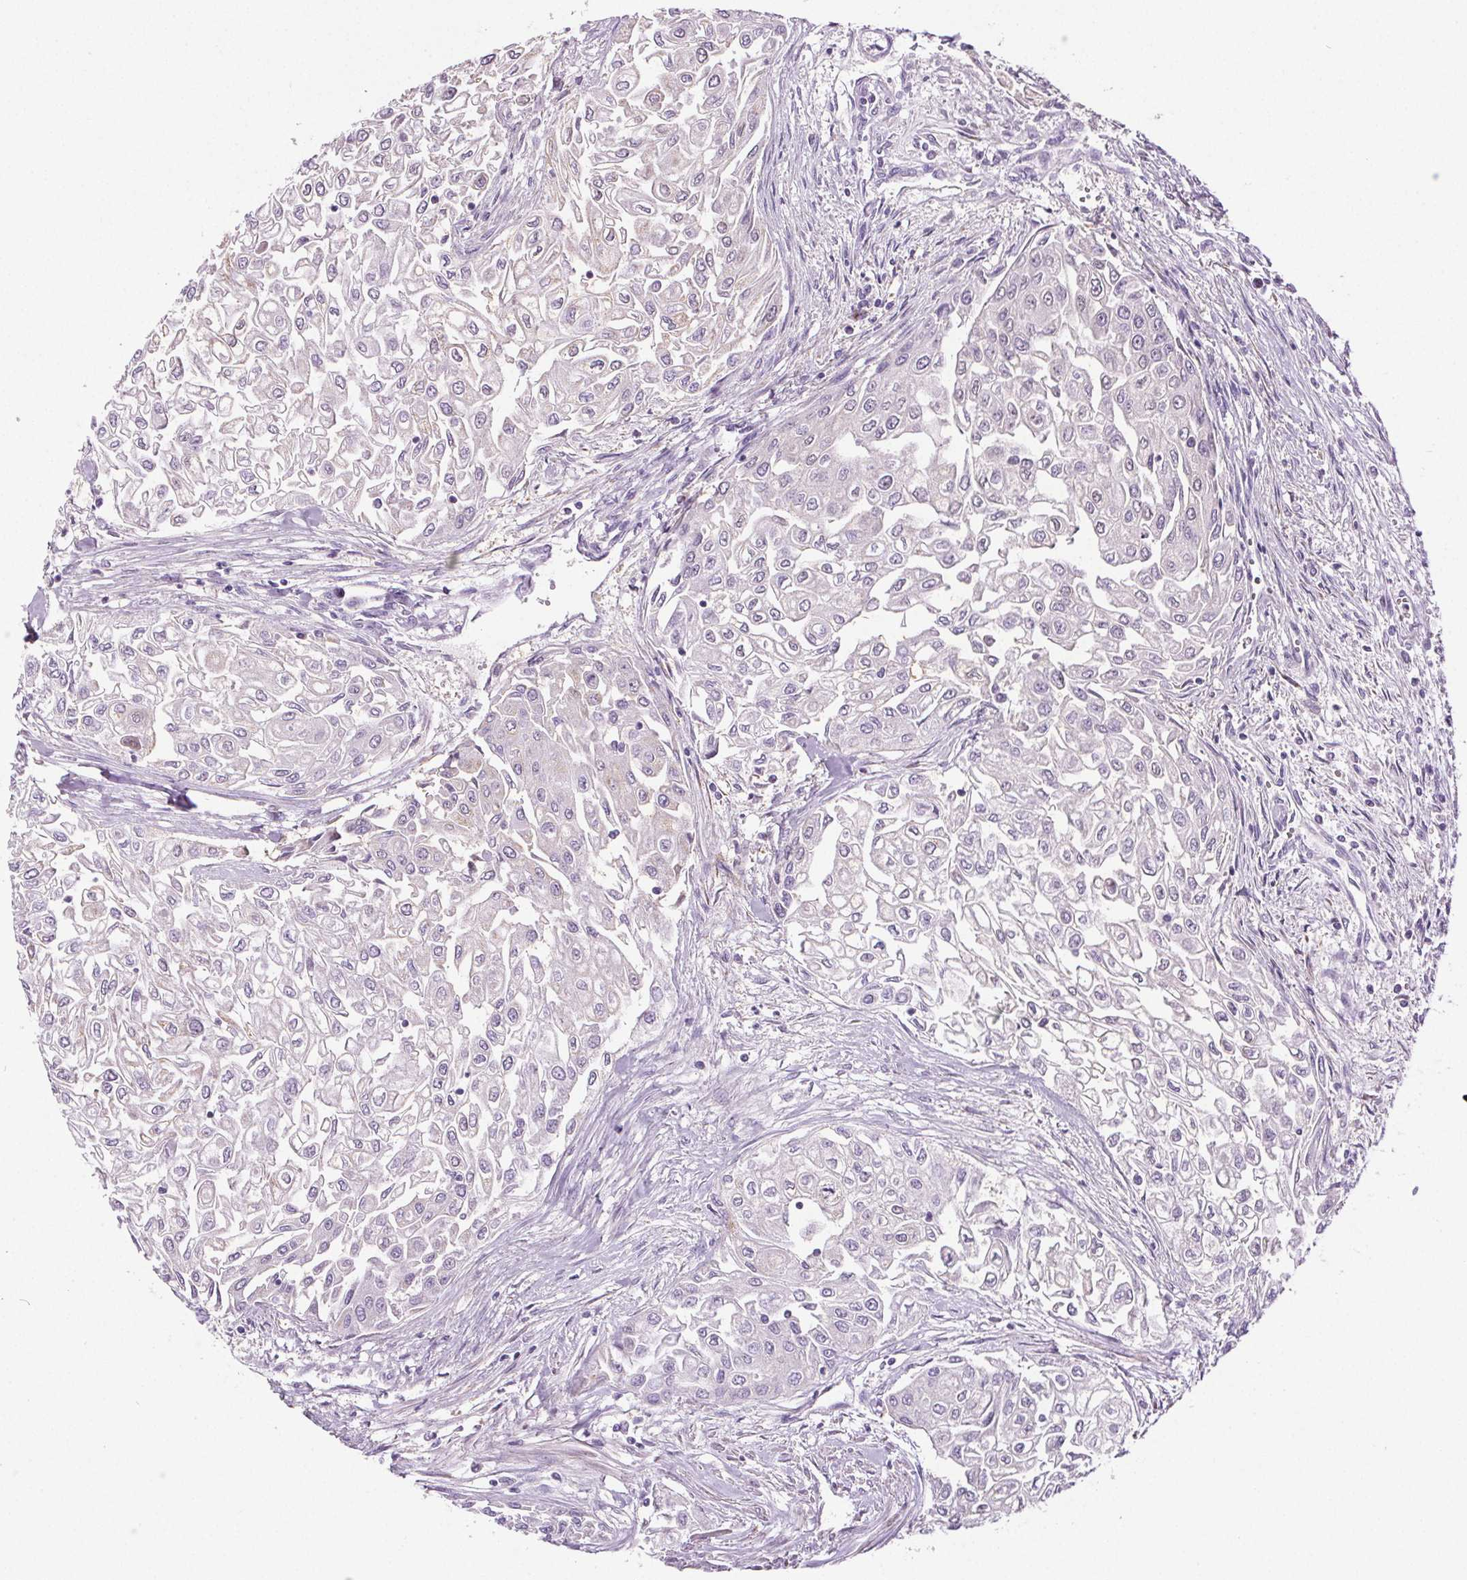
{"staining": {"intensity": "negative", "quantity": "none", "location": "none"}, "tissue": "urothelial cancer", "cell_type": "Tumor cells", "image_type": "cancer", "snomed": [{"axis": "morphology", "description": "Urothelial carcinoma, High grade"}, {"axis": "topography", "description": "Urinary bladder"}], "caption": "The immunohistochemistry photomicrograph has no significant expression in tumor cells of high-grade urothelial carcinoma tissue.", "gene": "GPIHBP1", "patient": {"sex": "male", "age": 62}}